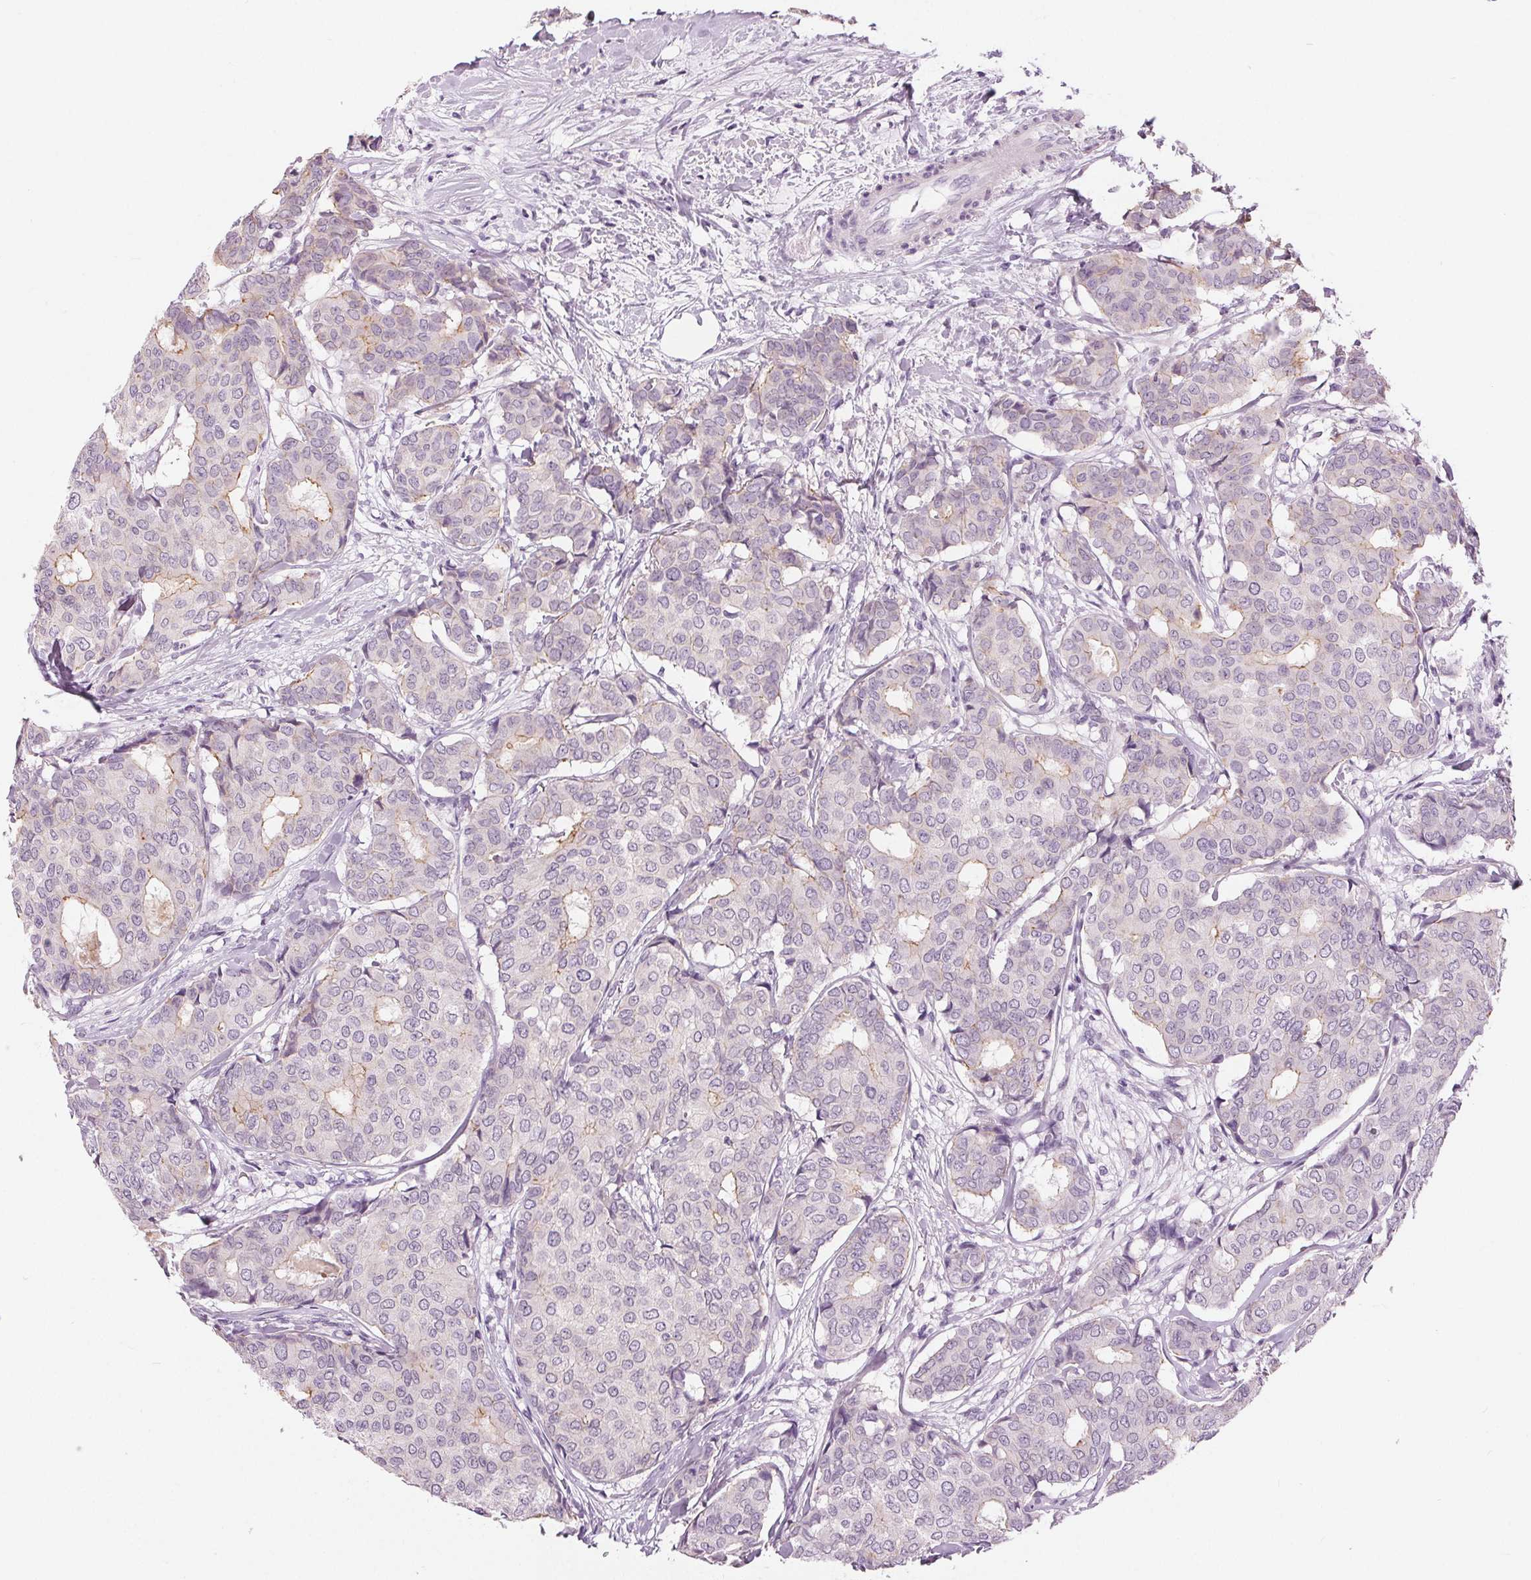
{"staining": {"intensity": "weak", "quantity": "<25%", "location": "cytoplasmic/membranous"}, "tissue": "breast cancer", "cell_type": "Tumor cells", "image_type": "cancer", "snomed": [{"axis": "morphology", "description": "Duct carcinoma"}, {"axis": "topography", "description": "Breast"}], "caption": "High power microscopy image of an immunohistochemistry (IHC) photomicrograph of breast cancer, revealing no significant staining in tumor cells.", "gene": "MISP", "patient": {"sex": "female", "age": 75}}